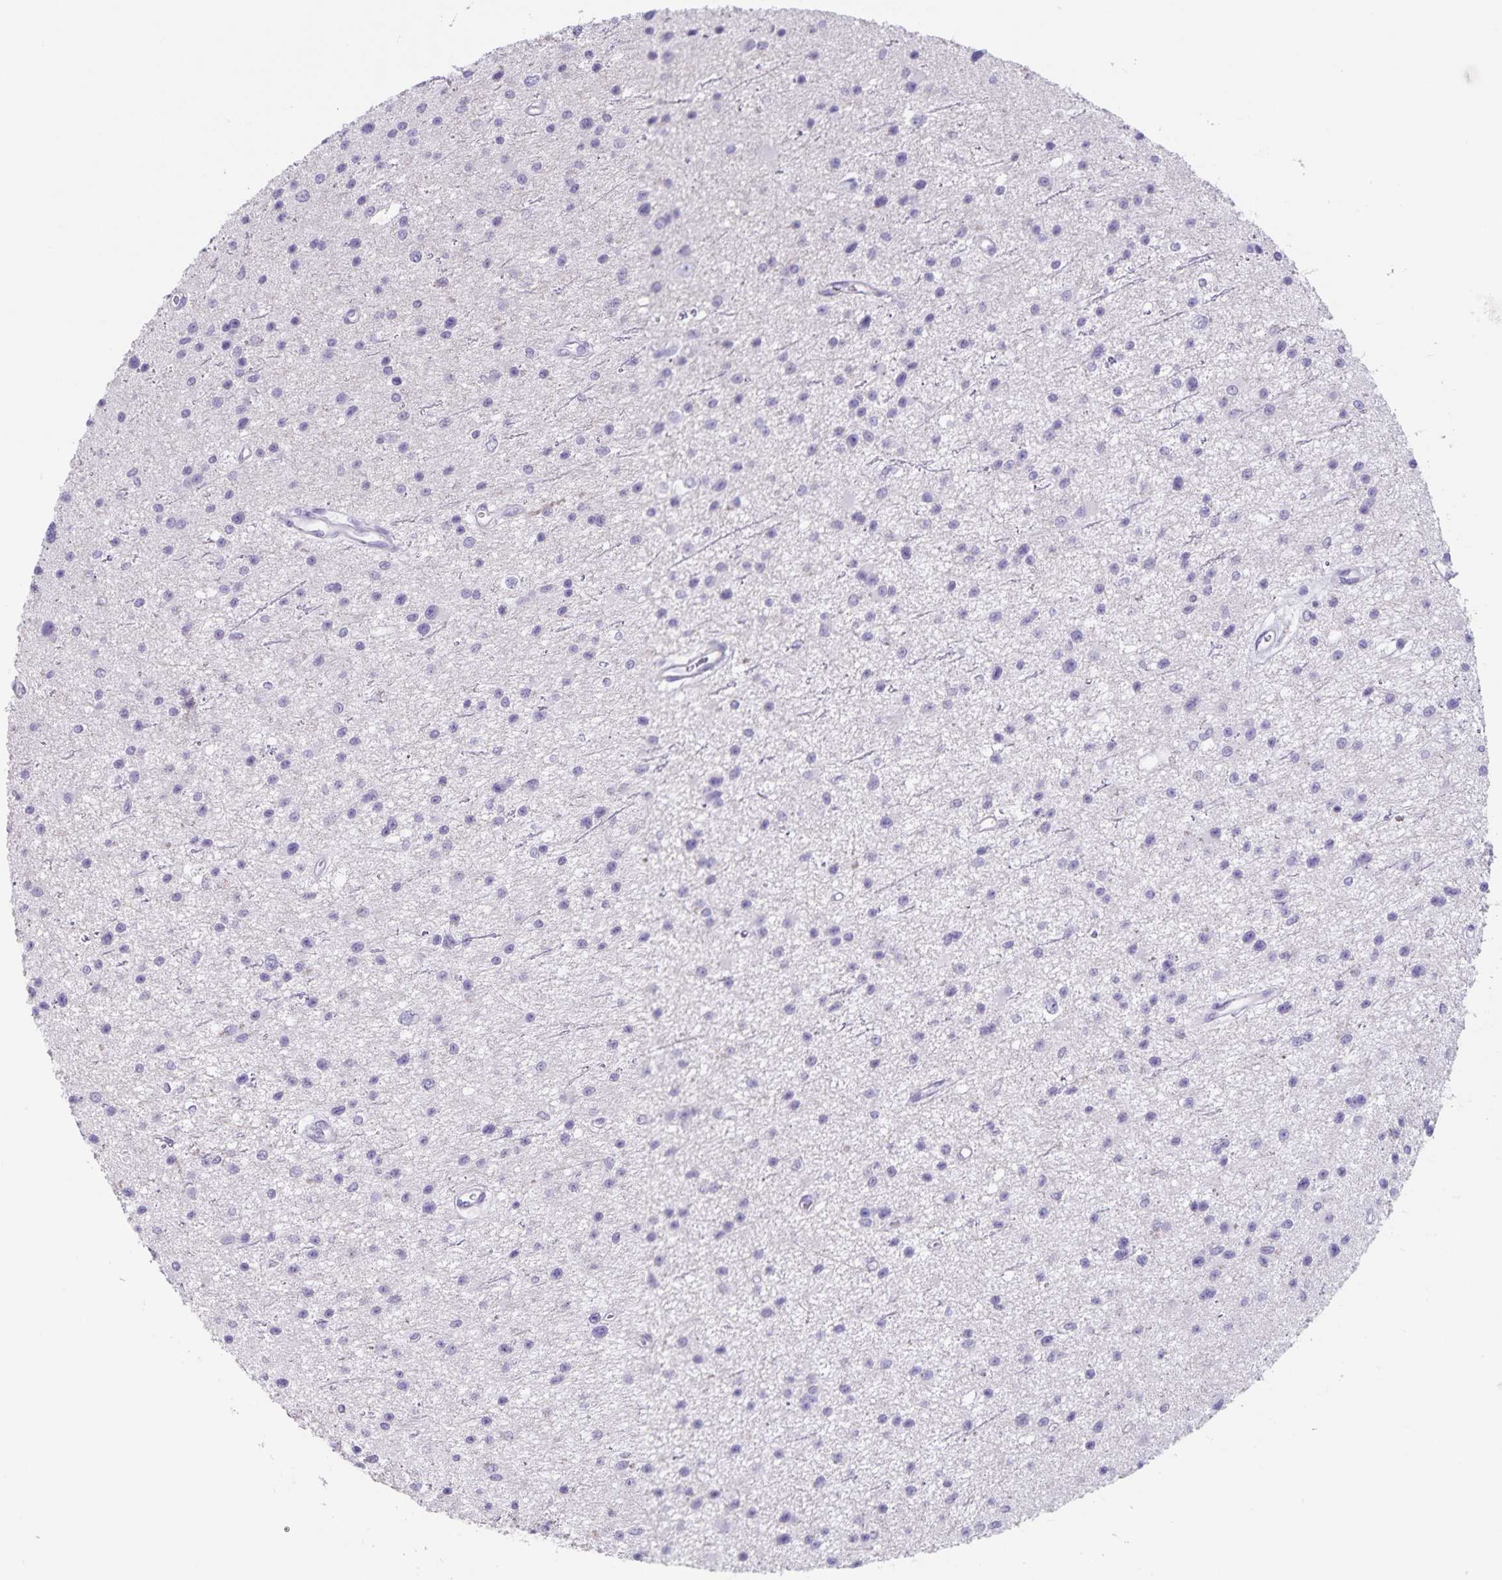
{"staining": {"intensity": "negative", "quantity": "none", "location": "none"}, "tissue": "glioma", "cell_type": "Tumor cells", "image_type": "cancer", "snomed": [{"axis": "morphology", "description": "Glioma, malignant, Low grade"}, {"axis": "topography", "description": "Brain"}], "caption": "Histopathology image shows no protein staining in tumor cells of glioma tissue.", "gene": "C11orf42", "patient": {"sex": "male", "age": 43}}